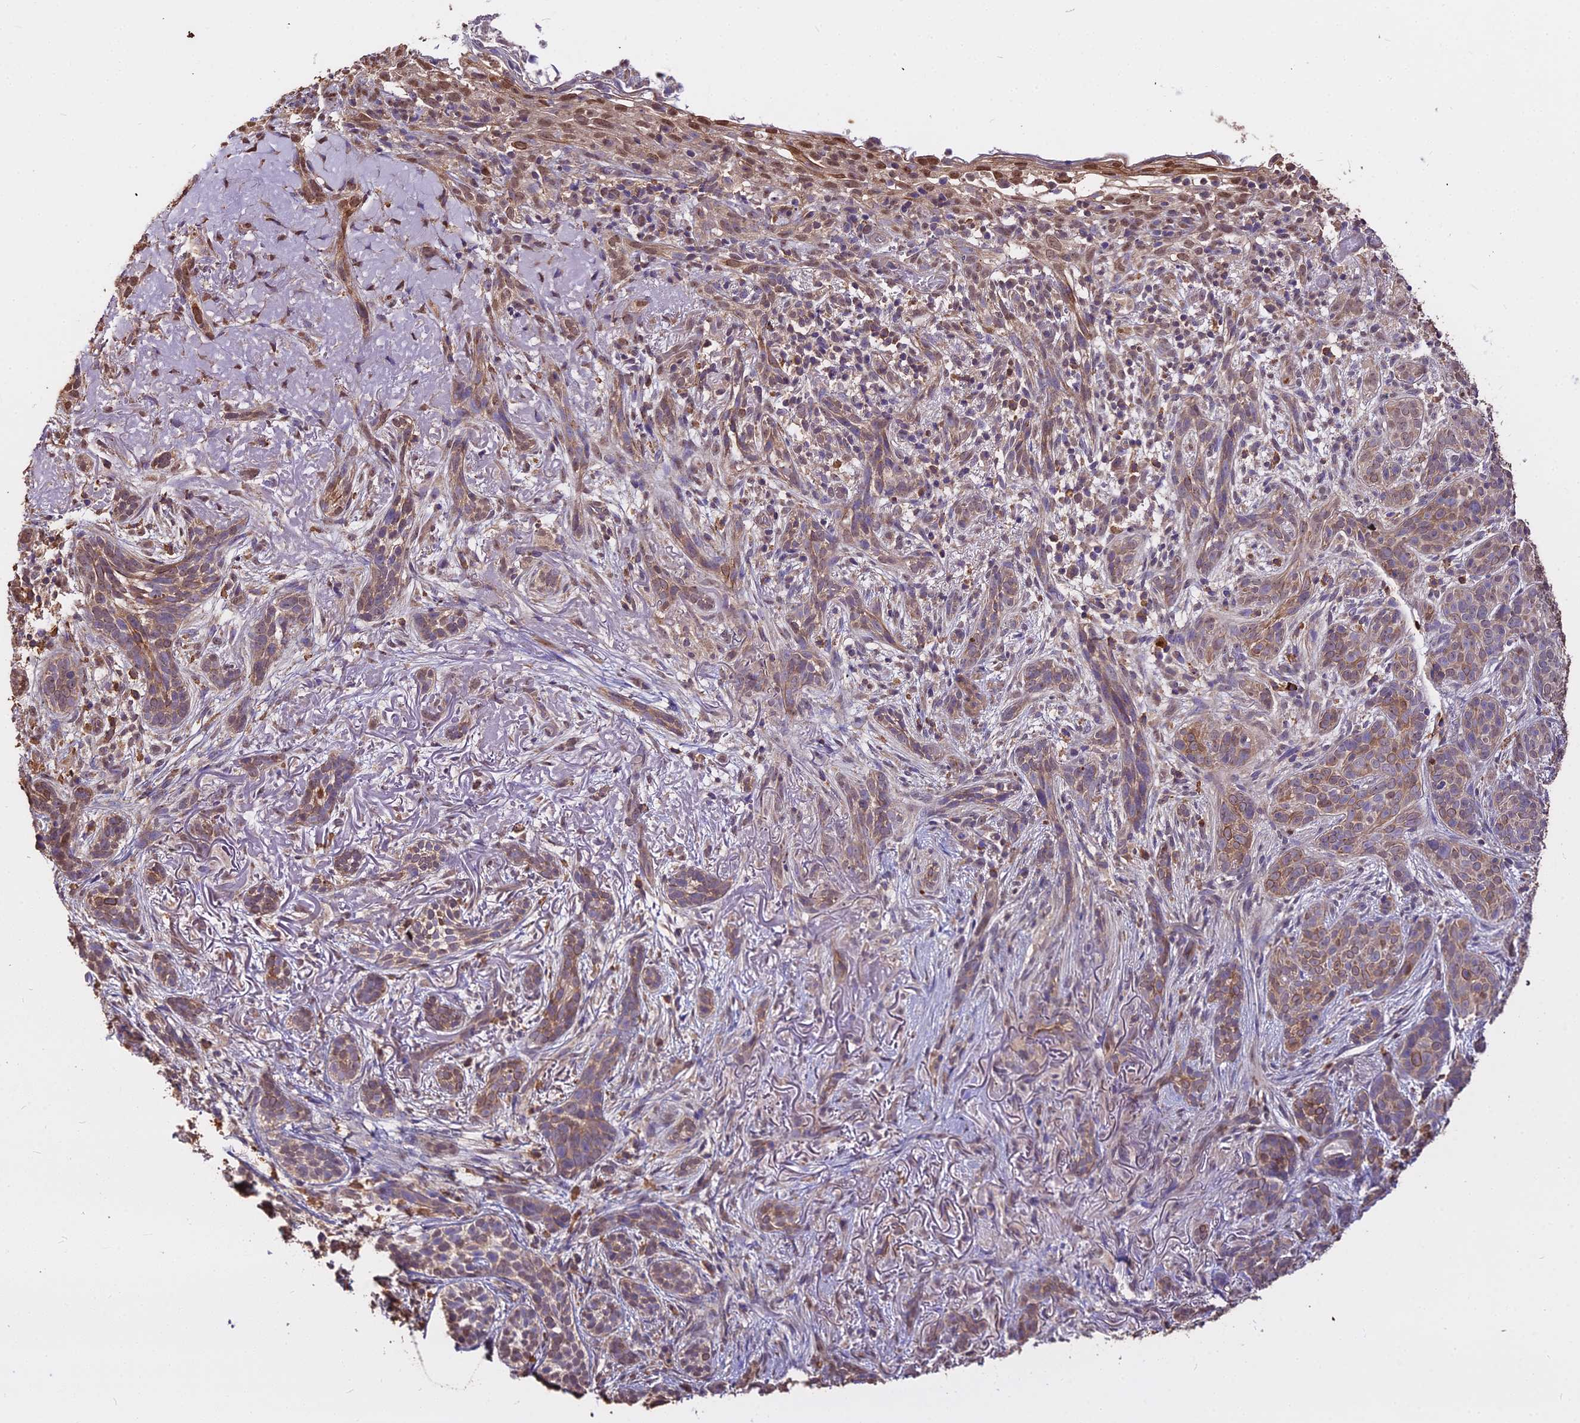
{"staining": {"intensity": "moderate", "quantity": "25%-75%", "location": "cytoplasmic/membranous"}, "tissue": "skin cancer", "cell_type": "Tumor cells", "image_type": "cancer", "snomed": [{"axis": "morphology", "description": "Basal cell carcinoma"}, {"axis": "topography", "description": "Skin"}], "caption": "A histopathology image of basal cell carcinoma (skin) stained for a protein reveals moderate cytoplasmic/membranous brown staining in tumor cells.", "gene": "METTL13", "patient": {"sex": "male", "age": 71}}